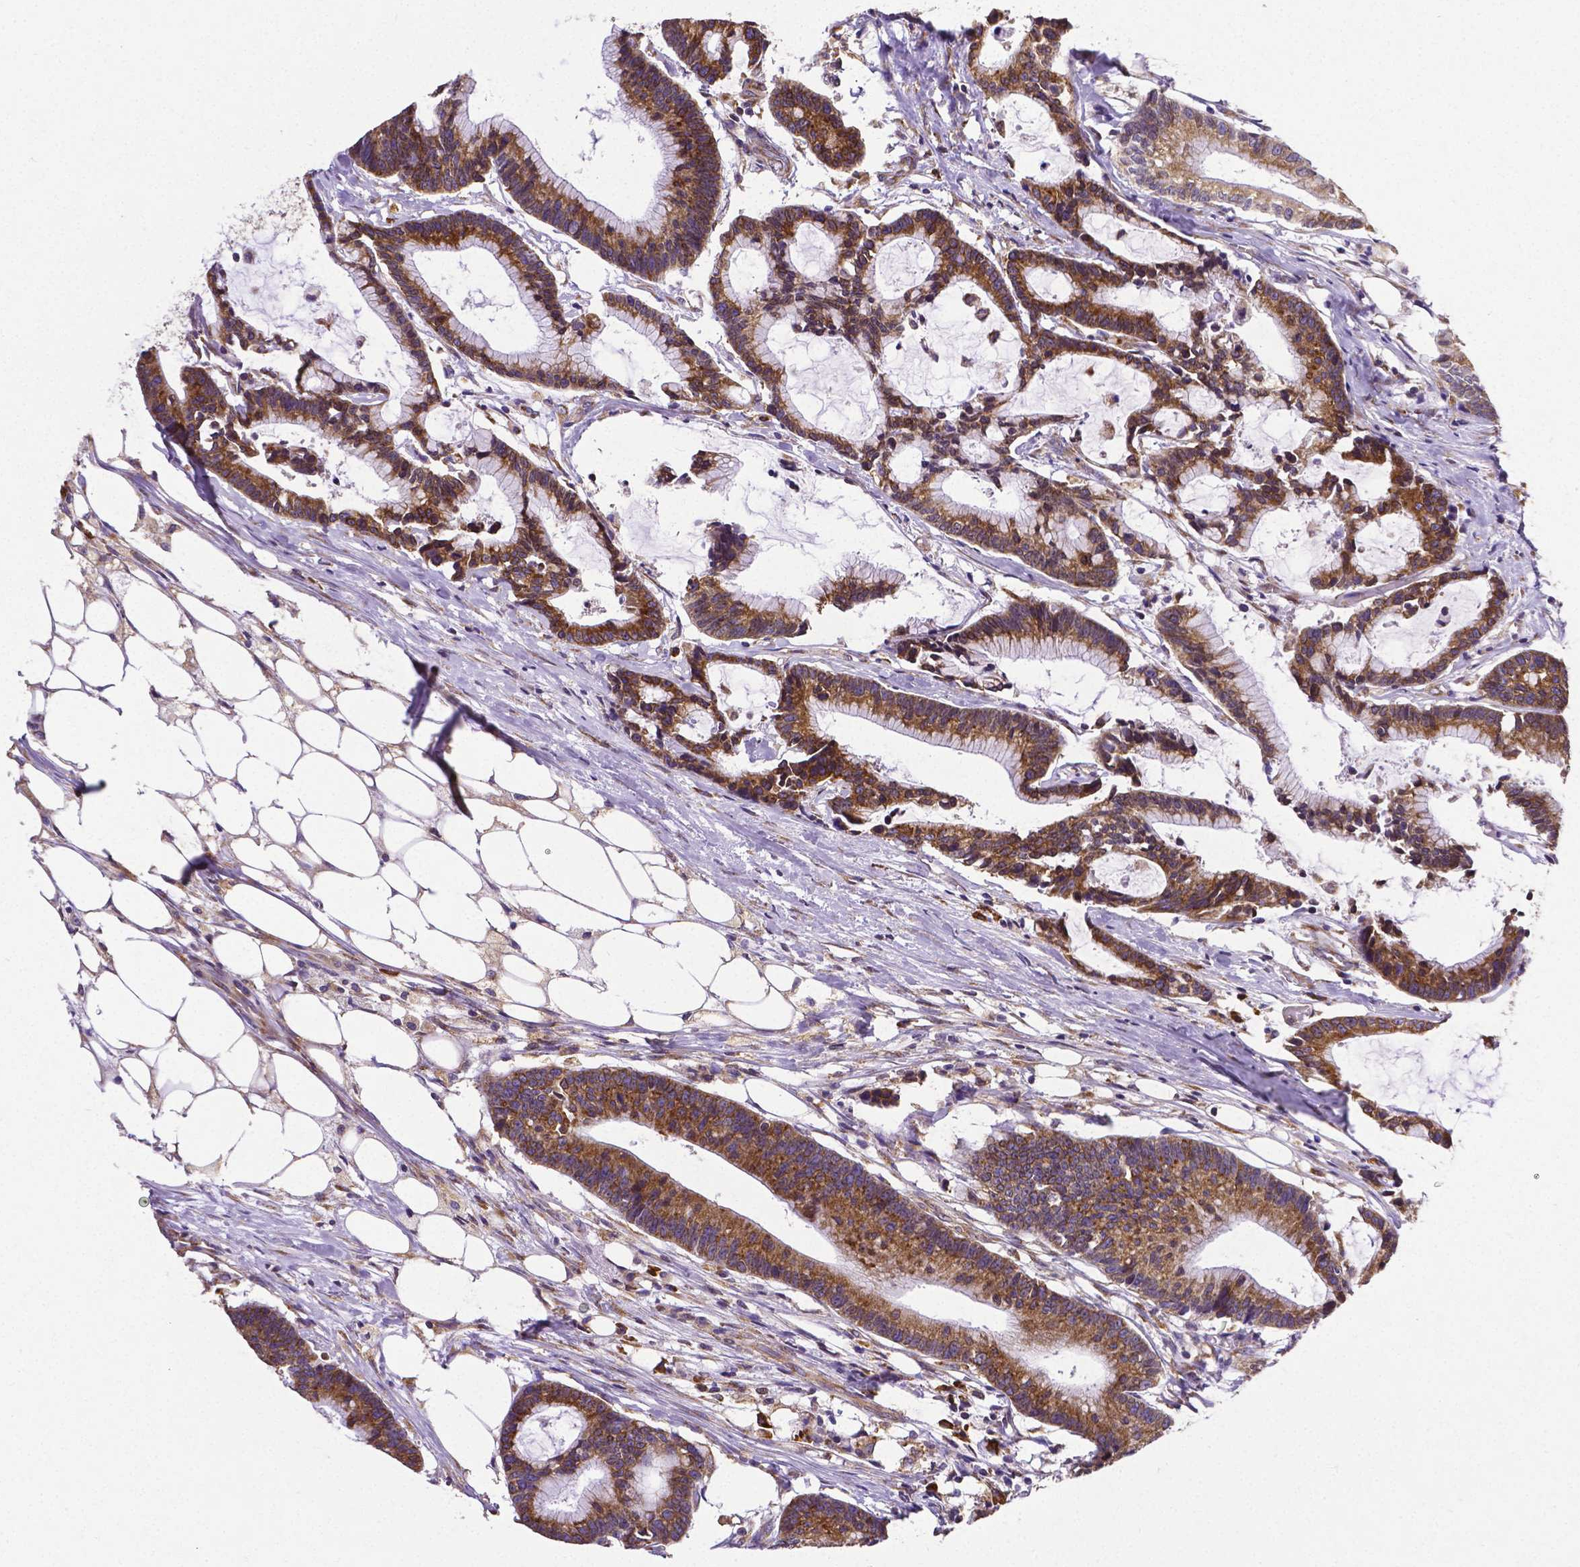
{"staining": {"intensity": "strong", "quantity": ">75%", "location": "cytoplasmic/membranous"}, "tissue": "colorectal cancer", "cell_type": "Tumor cells", "image_type": "cancer", "snomed": [{"axis": "morphology", "description": "Adenocarcinoma, NOS"}, {"axis": "topography", "description": "Colon"}], "caption": "Brown immunohistochemical staining in adenocarcinoma (colorectal) displays strong cytoplasmic/membranous expression in approximately >75% of tumor cells.", "gene": "MTDH", "patient": {"sex": "female", "age": 78}}